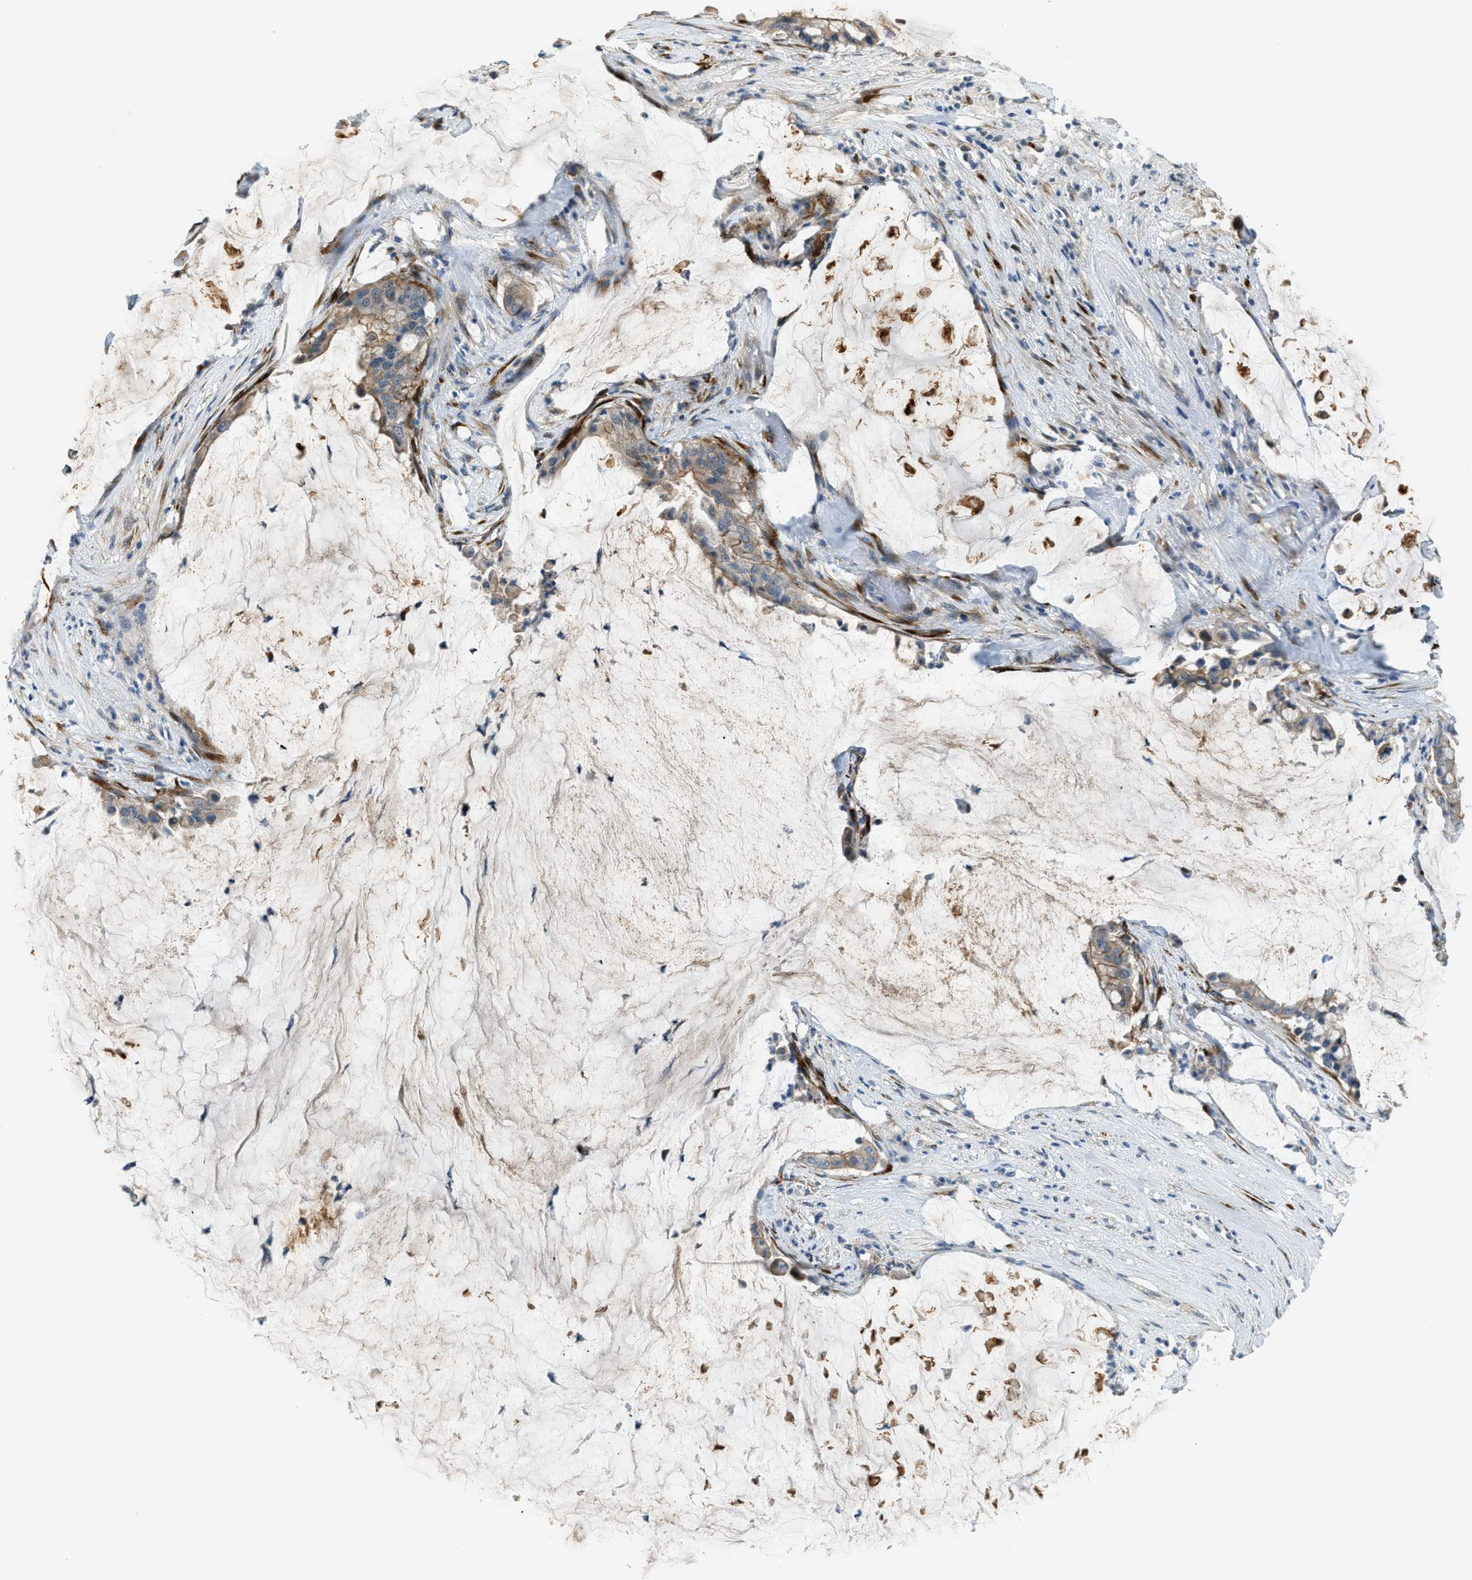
{"staining": {"intensity": "weak", "quantity": ">75%", "location": "cytoplasmic/membranous"}, "tissue": "pancreatic cancer", "cell_type": "Tumor cells", "image_type": "cancer", "snomed": [{"axis": "morphology", "description": "Adenocarcinoma, NOS"}, {"axis": "topography", "description": "Pancreas"}], "caption": "A photomicrograph showing weak cytoplasmic/membranous positivity in approximately >75% of tumor cells in pancreatic adenocarcinoma, as visualized by brown immunohistochemical staining.", "gene": "TMEM154", "patient": {"sex": "male", "age": 41}}